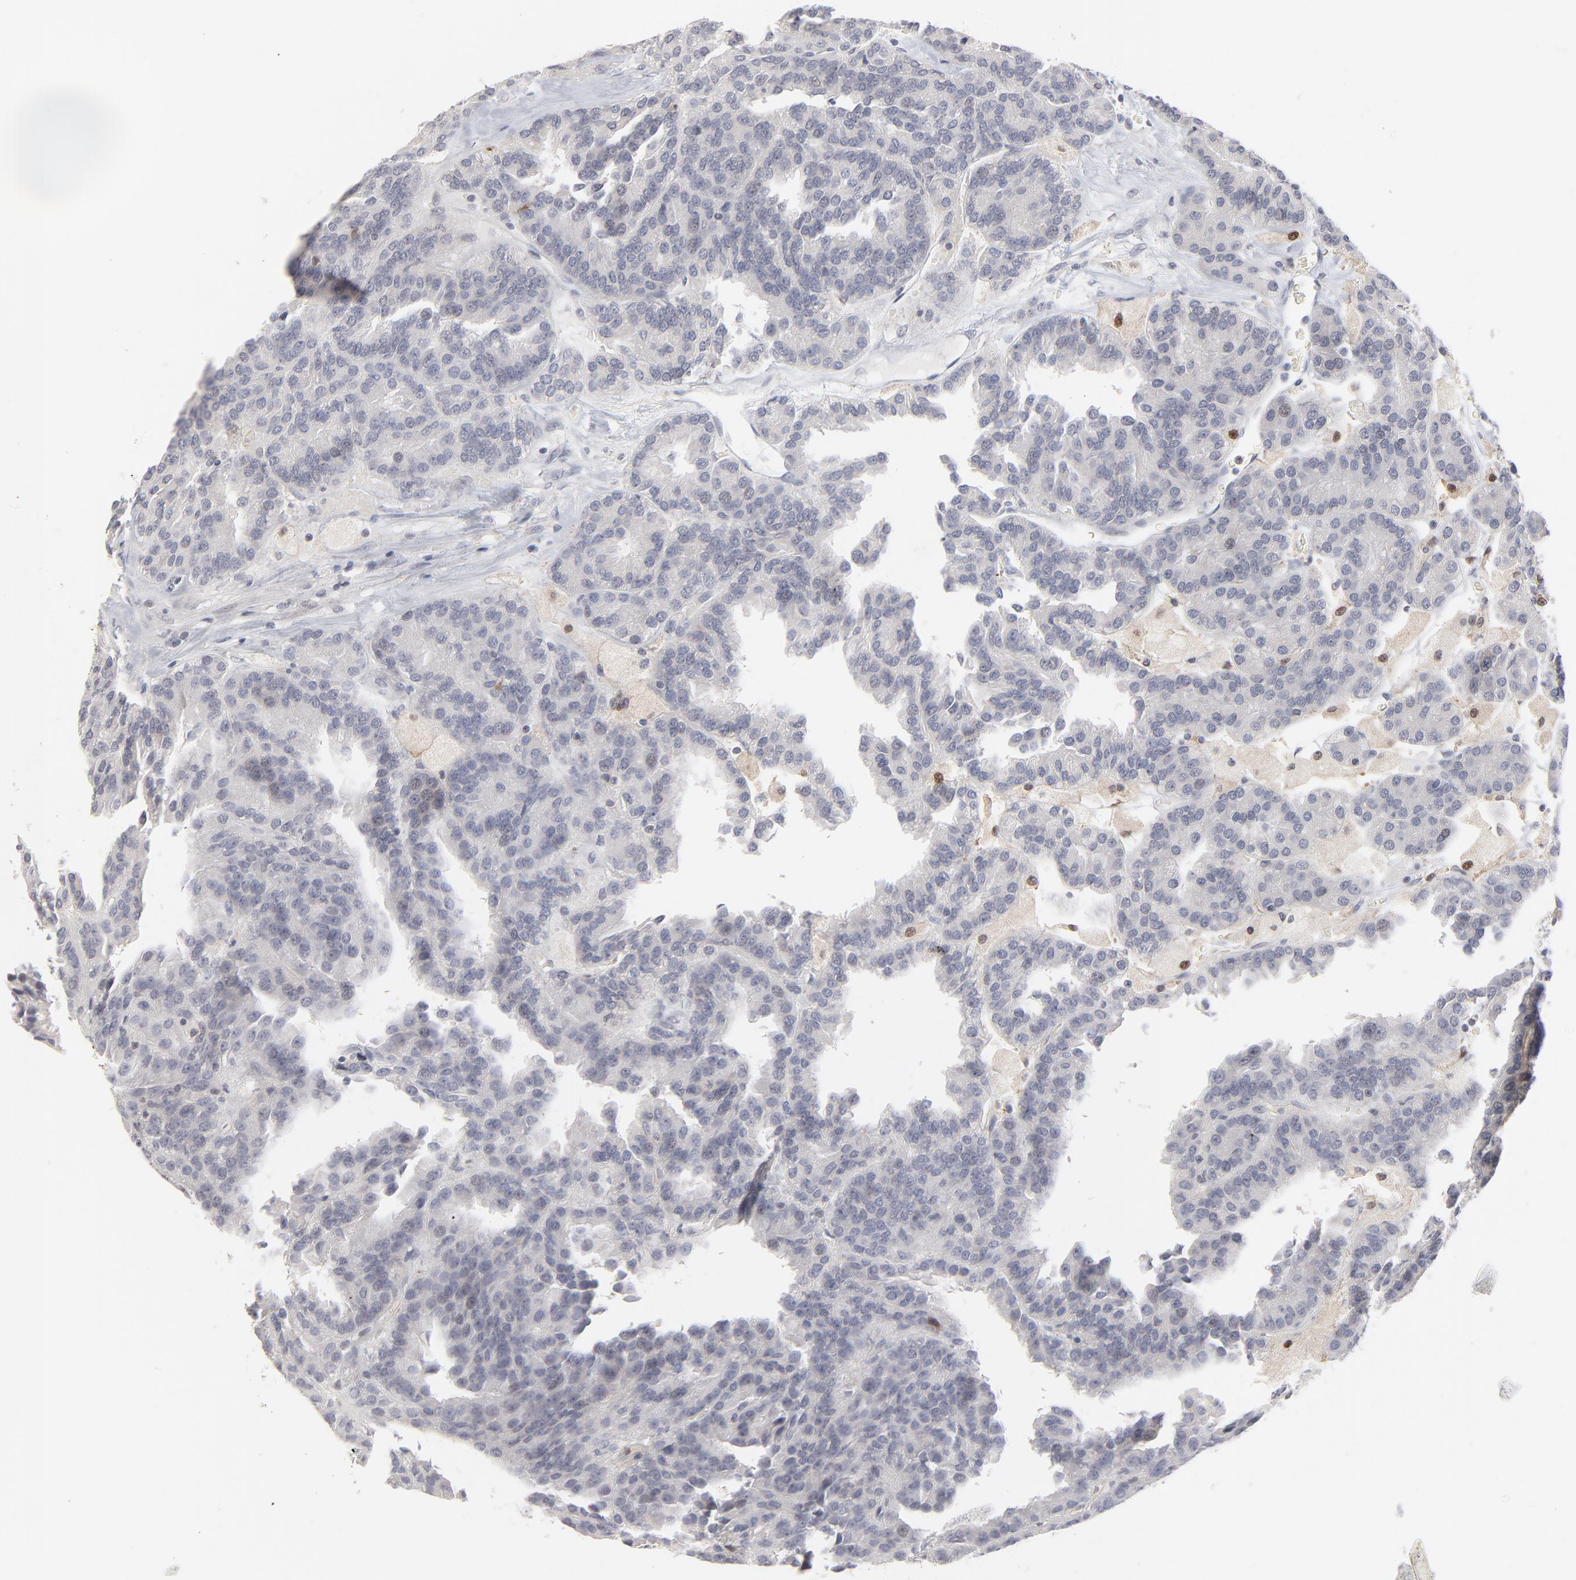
{"staining": {"intensity": "weak", "quantity": "<25%", "location": "nuclear"}, "tissue": "renal cancer", "cell_type": "Tumor cells", "image_type": "cancer", "snomed": [{"axis": "morphology", "description": "Adenocarcinoma, NOS"}, {"axis": "topography", "description": "Kidney"}], "caption": "Tumor cells are negative for protein expression in human renal cancer (adenocarcinoma).", "gene": "AURKA", "patient": {"sex": "male", "age": 46}}